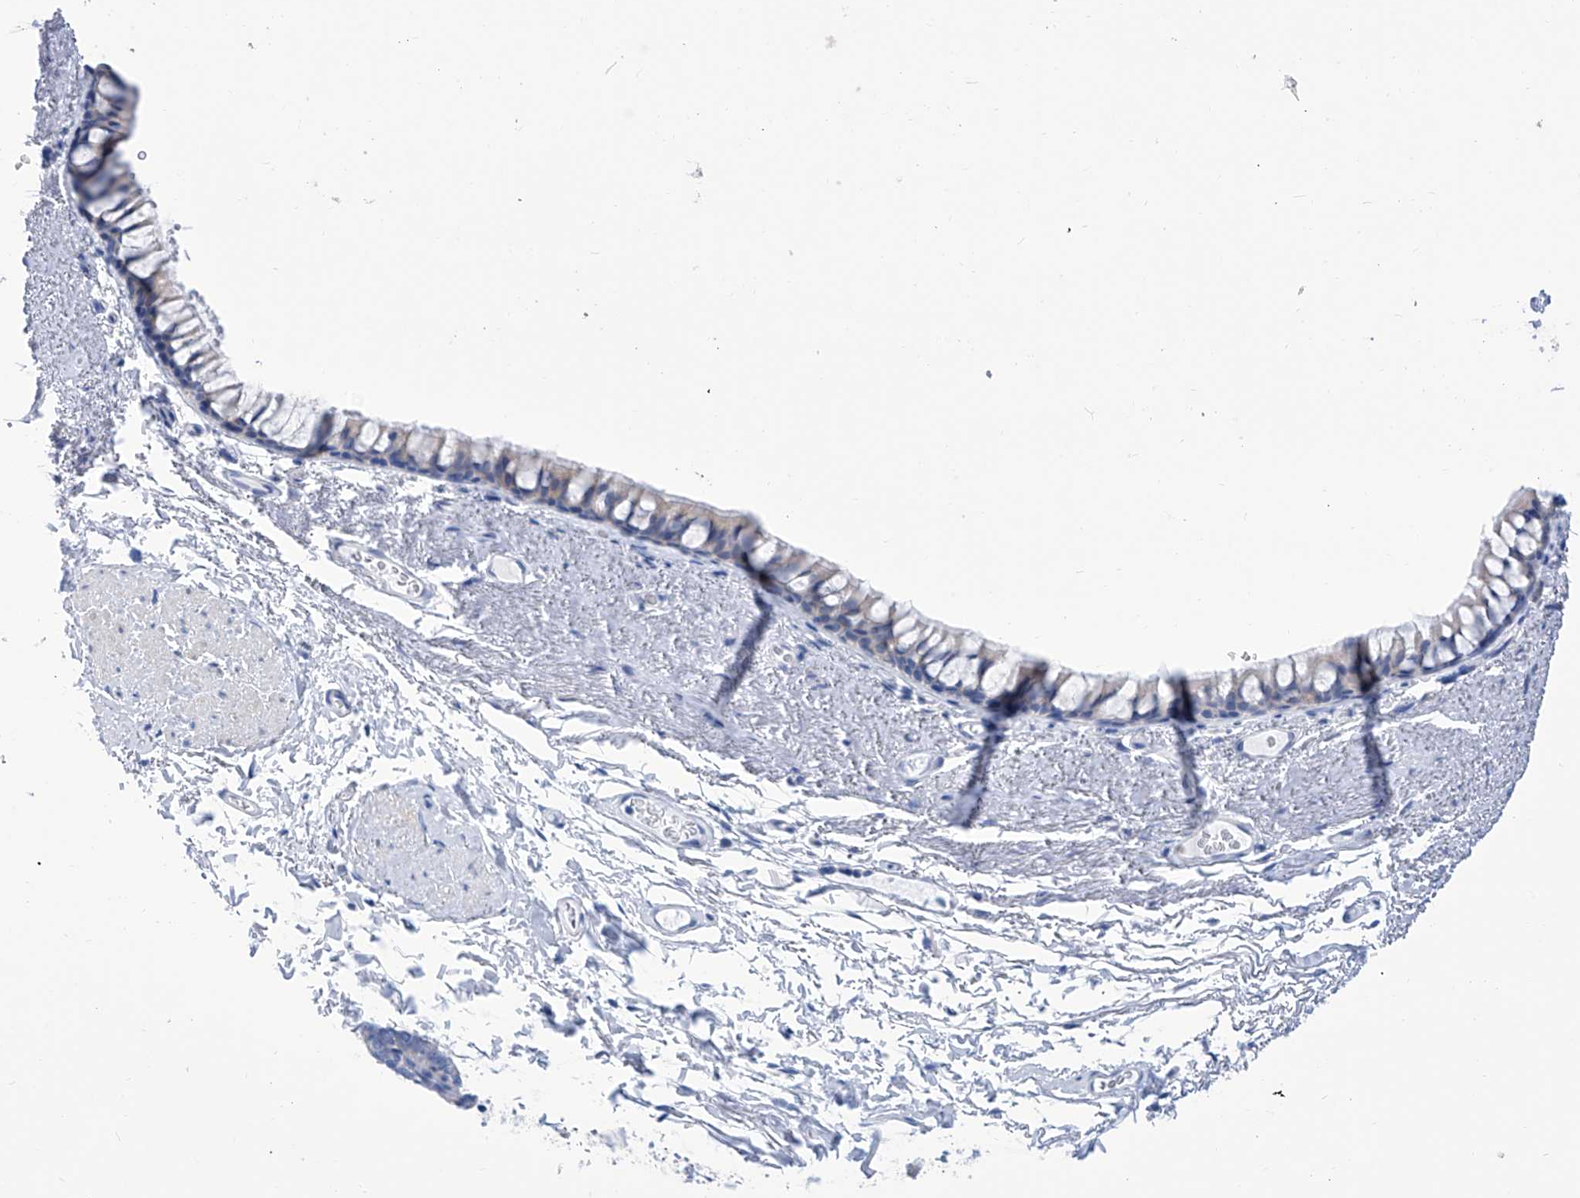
{"staining": {"intensity": "negative", "quantity": "none", "location": "none"}, "tissue": "bronchus", "cell_type": "Respiratory epithelial cells", "image_type": "normal", "snomed": [{"axis": "morphology", "description": "Normal tissue, NOS"}, {"axis": "topography", "description": "Cartilage tissue"}, {"axis": "topography", "description": "Bronchus"}], "caption": "Protein analysis of normal bronchus exhibits no significant staining in respiratory epithelial cells. Nuclei are stained in blue.", "gene": "IMPA2", "patient": {"sex": "female", "age": 73}}